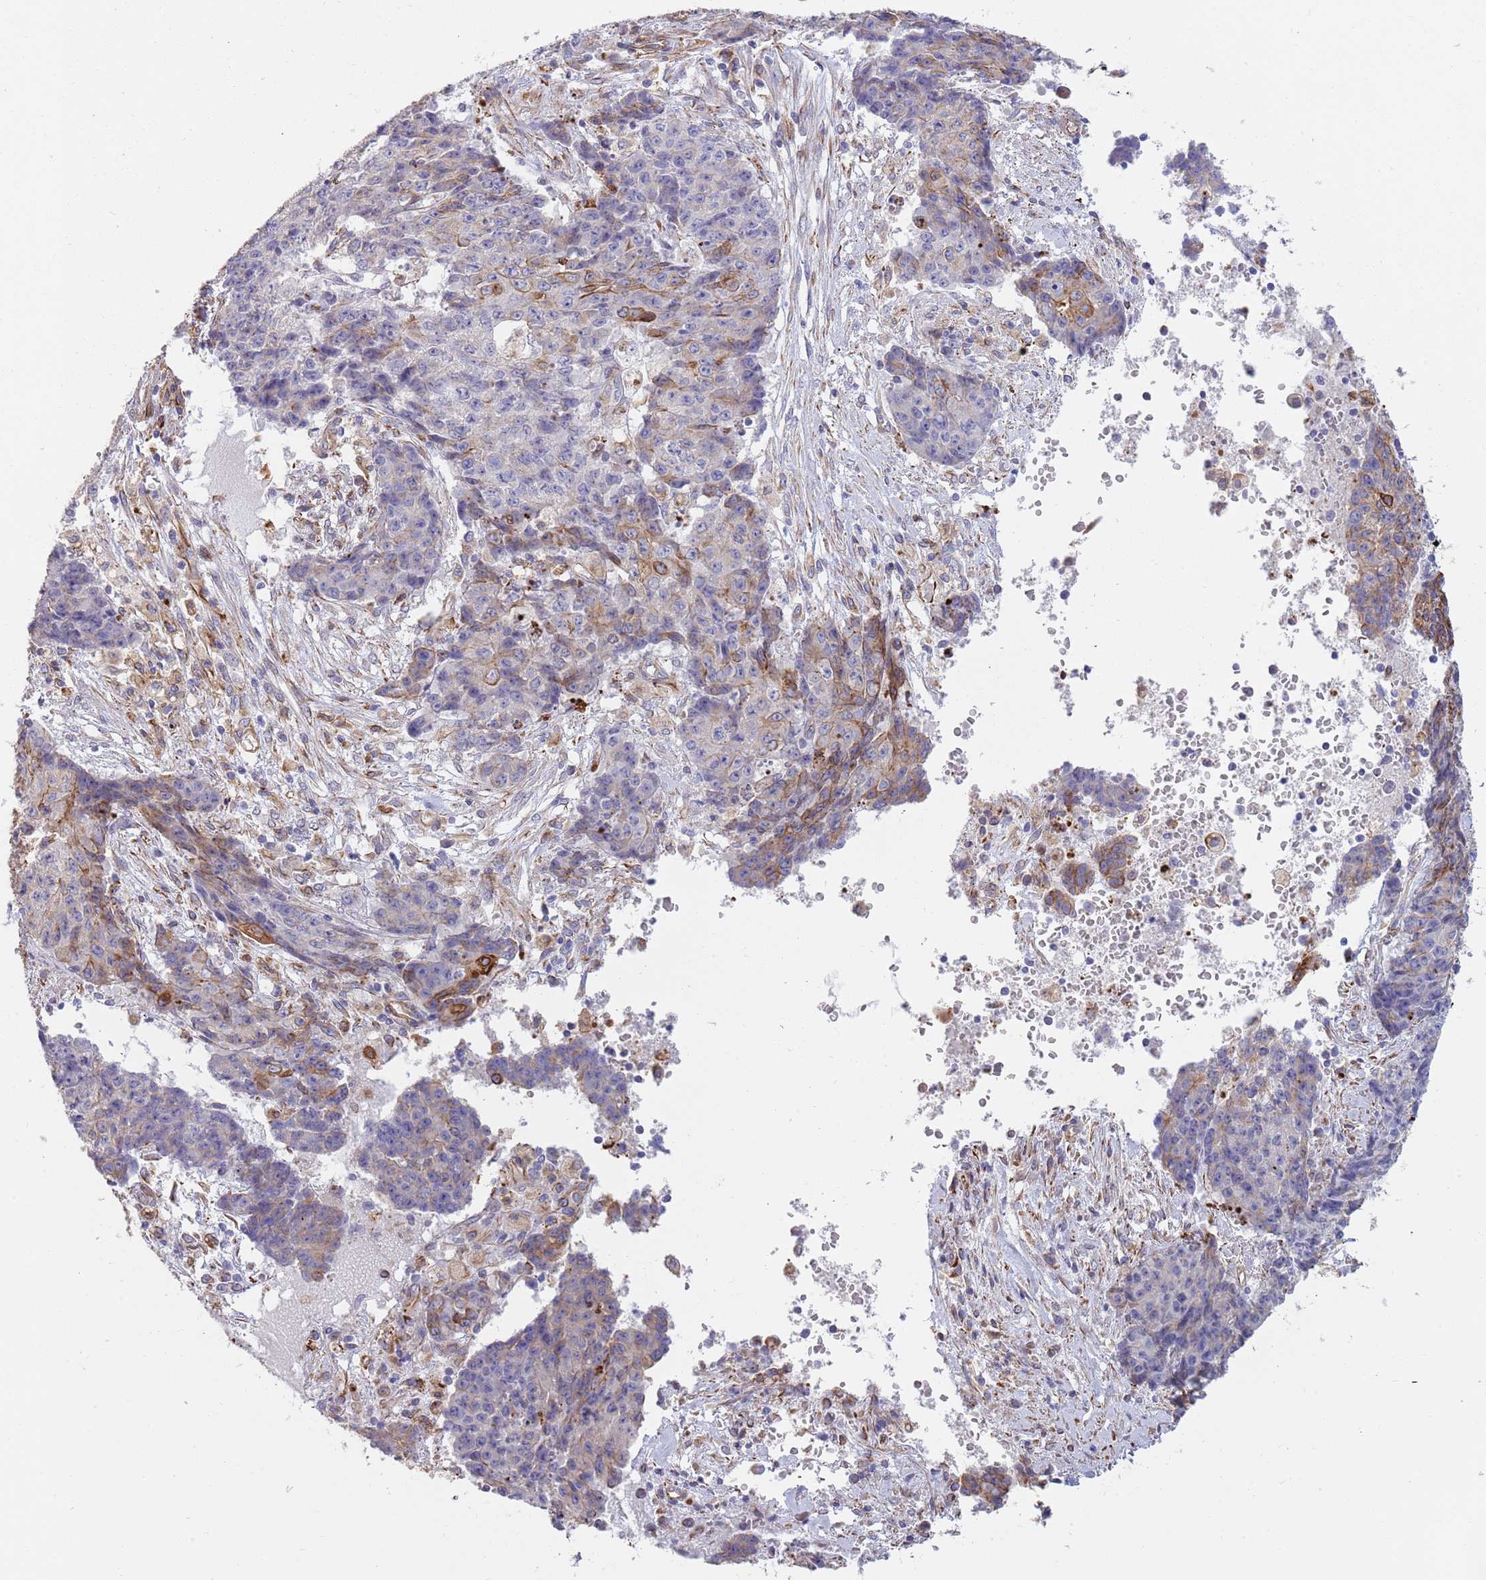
{"staining": {"intensity": "moderate", "quantity": "<25%", "location": "cytoplasmic/membranous"}, "tissue": "ovarian cancer", "cell_type": "Tumor cells", "image_type": "cancer", "snomed": [{"axis": "morphology", "description": "Carcinoma, endometroid"}, {"axis": "topography", "description": "Ovary"}], "caption": "Moderate cytoplasmic/membranous positivity for a protein is present in about <25% of tumor cells of ovarian endometroid carcinoma using immunohistochemistry (IHC).", "gene": "MOGAT1", "patient": {"sex": "female", "age": 42}}